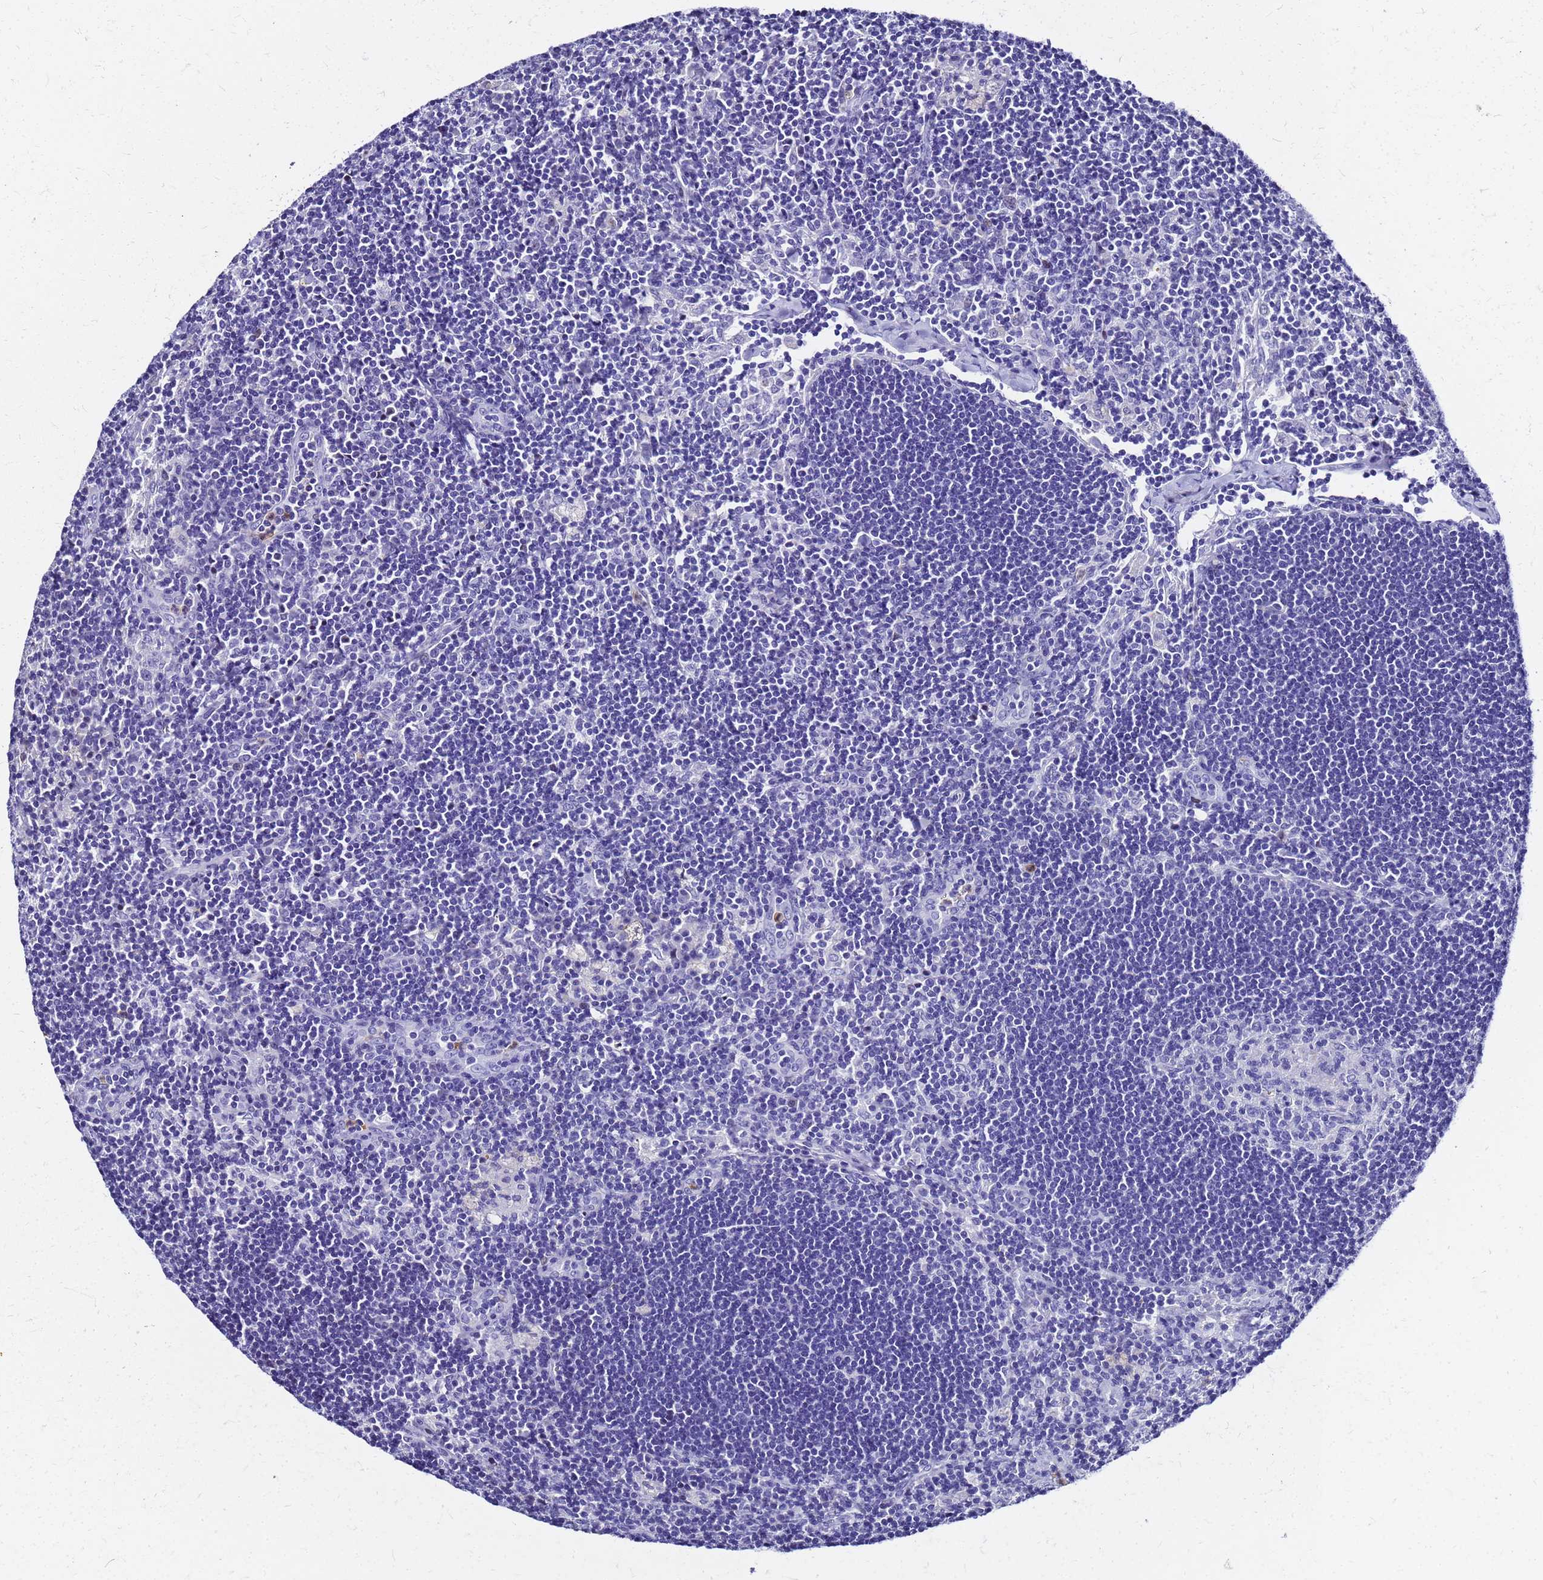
{"staining": {"intensity": "negative", "quantity": "none", "location": "none"}, "tissue": "lymph node", "cell_type": "Germinal center cells", "image_type": "normal", "snomed": [{"axis": "morphology", "description": "Normal tissue, NOS"}, {"axis": "topography", "description": "Lymph node"}], "caption": "High magnification brightfield microscopy of benign lymph node stained with DAB (3,3'-diaminobenzidine) (brown) and counterstained with hematoxylin (blue): germinal center cells show no significant expression.", "gene": "SMIM21", "patient": {"sex": "male", "age": 24}}